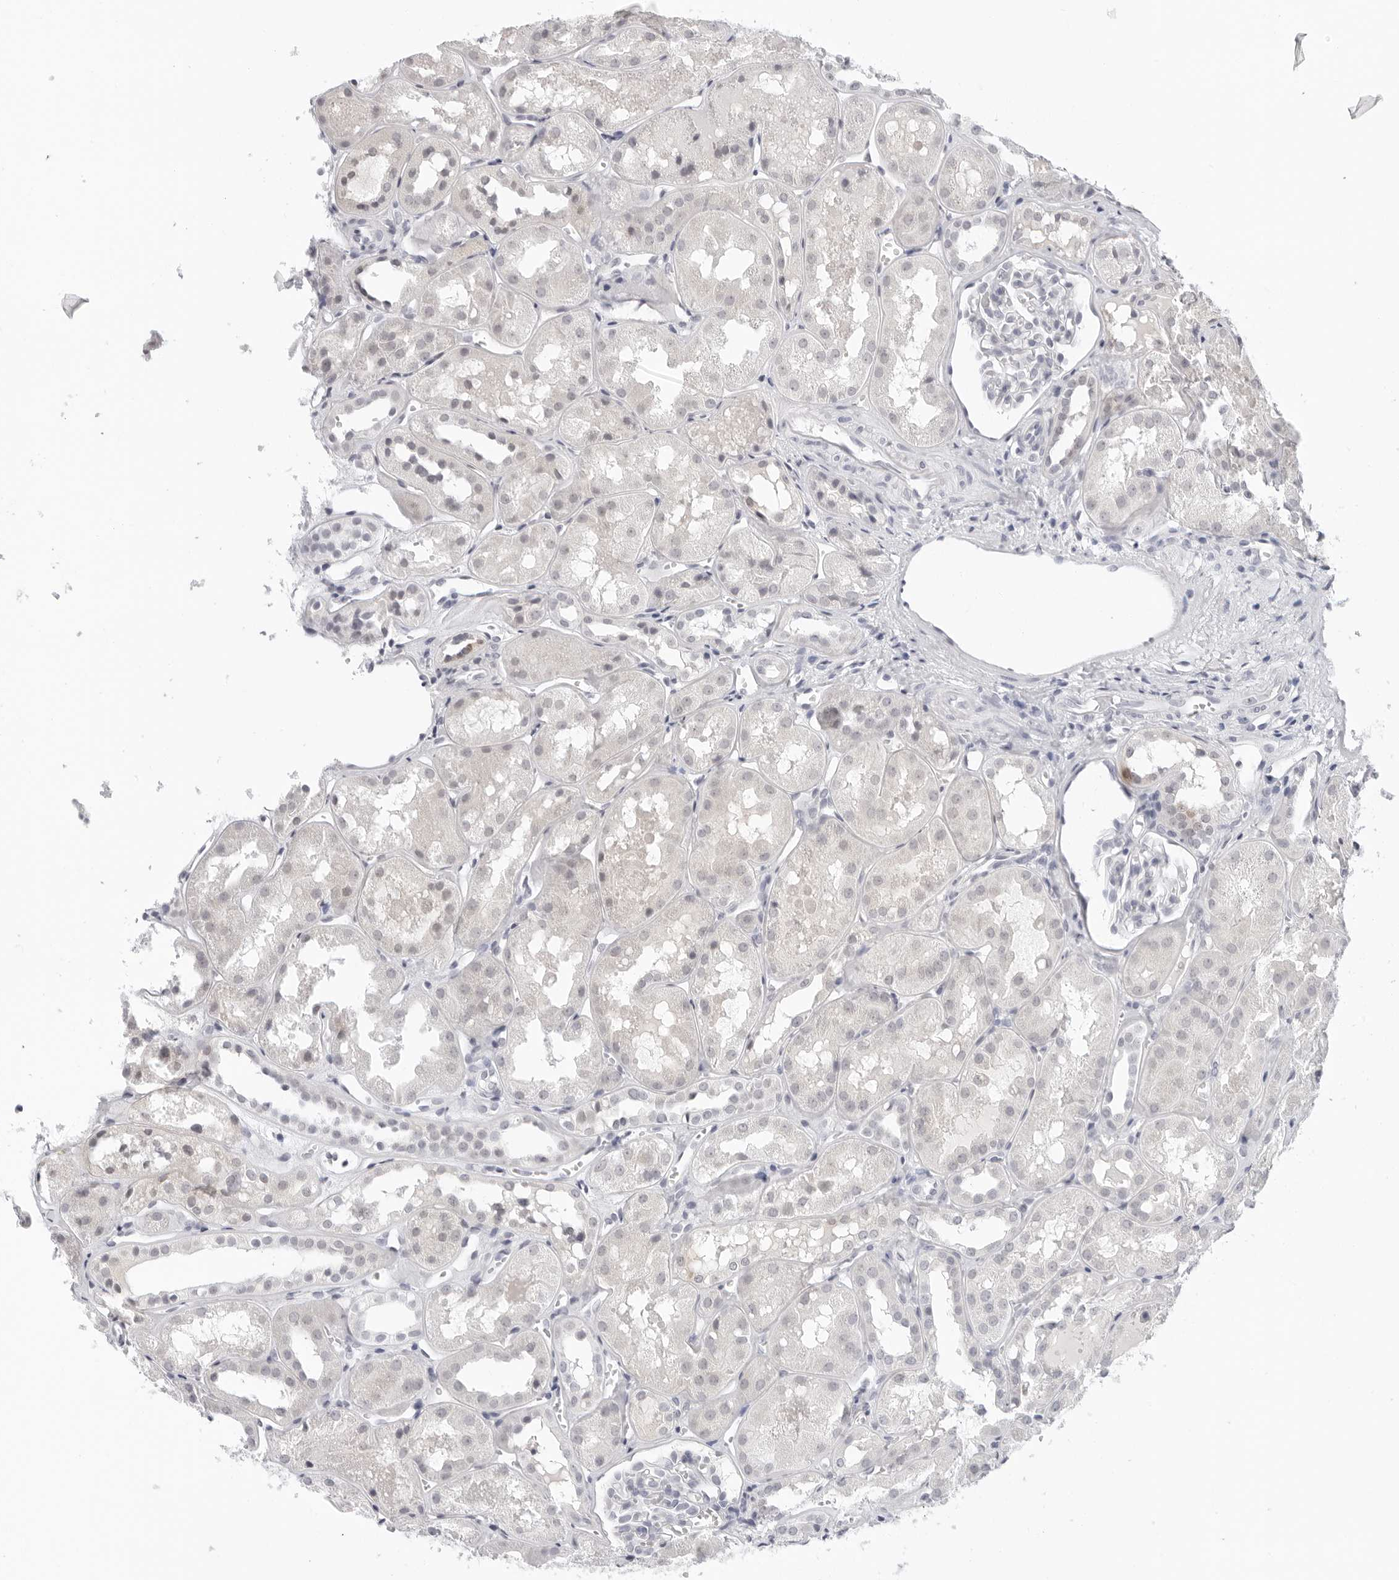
{"staining": {"intensity": "negative", "quantity": "none", "location": "none"}, "tissue": "kidney", "cell_type": "Cells in glomeruli", "image_type": "normal", "snomed": [{"axis": "morphology", "description": "Normal tissue, NOS"}, {"axis": "topography", "description": "Kidney"}], "caption": "This is a photomicrograph of IHC staining of unremarkable kidney, which shows no staining in cells in glomeruli. The staining was performed using DAB to visualize the protein expression in brown, while the nuclei were stained in blue with hematoxylin (Magnification: 20x).", "gene": "EDN2", "patient": {"sex": "male", "age": 16}}